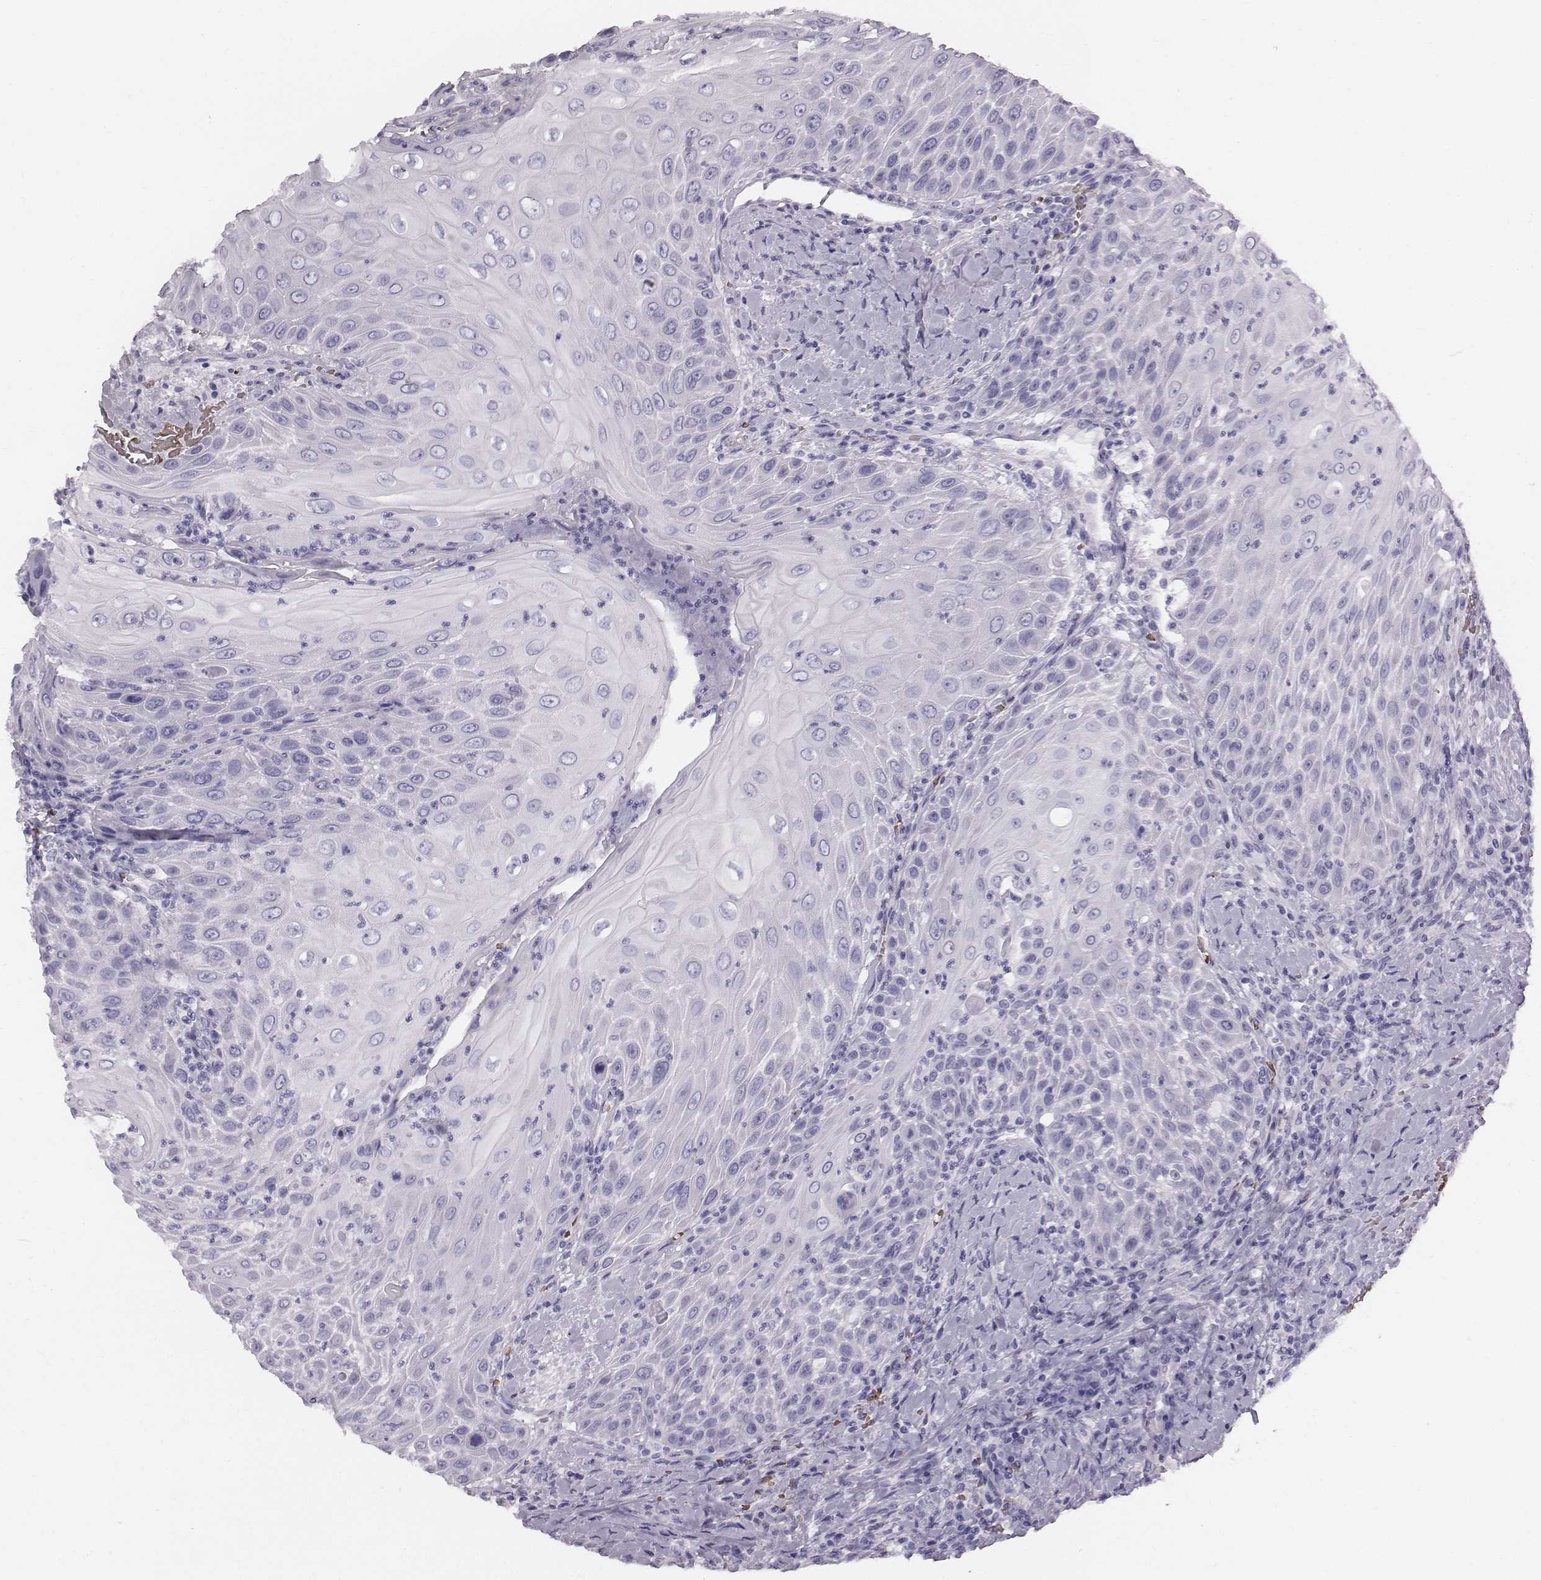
{"staining": {"intensity": "negative", "quantity": "none", "location": "none"}, "tissue": "head and neck cancer", "cell_type": "Tumor cells", "image_type": "cancer", "snomed": [{"axis": "morphology", "description": "Squamous cell carcinoma, NOS"}, {"axis": "topography", "description": "Head-Neck"}], "caption": "High magnification brightfield microscopy of head and neck cancer stained with DAB (brown) and counterstained with hematoxylin (blue): tumor cells show no significant positivity.", "gene": "HBZ", "patient": {"sex": "male", "age": 69}}